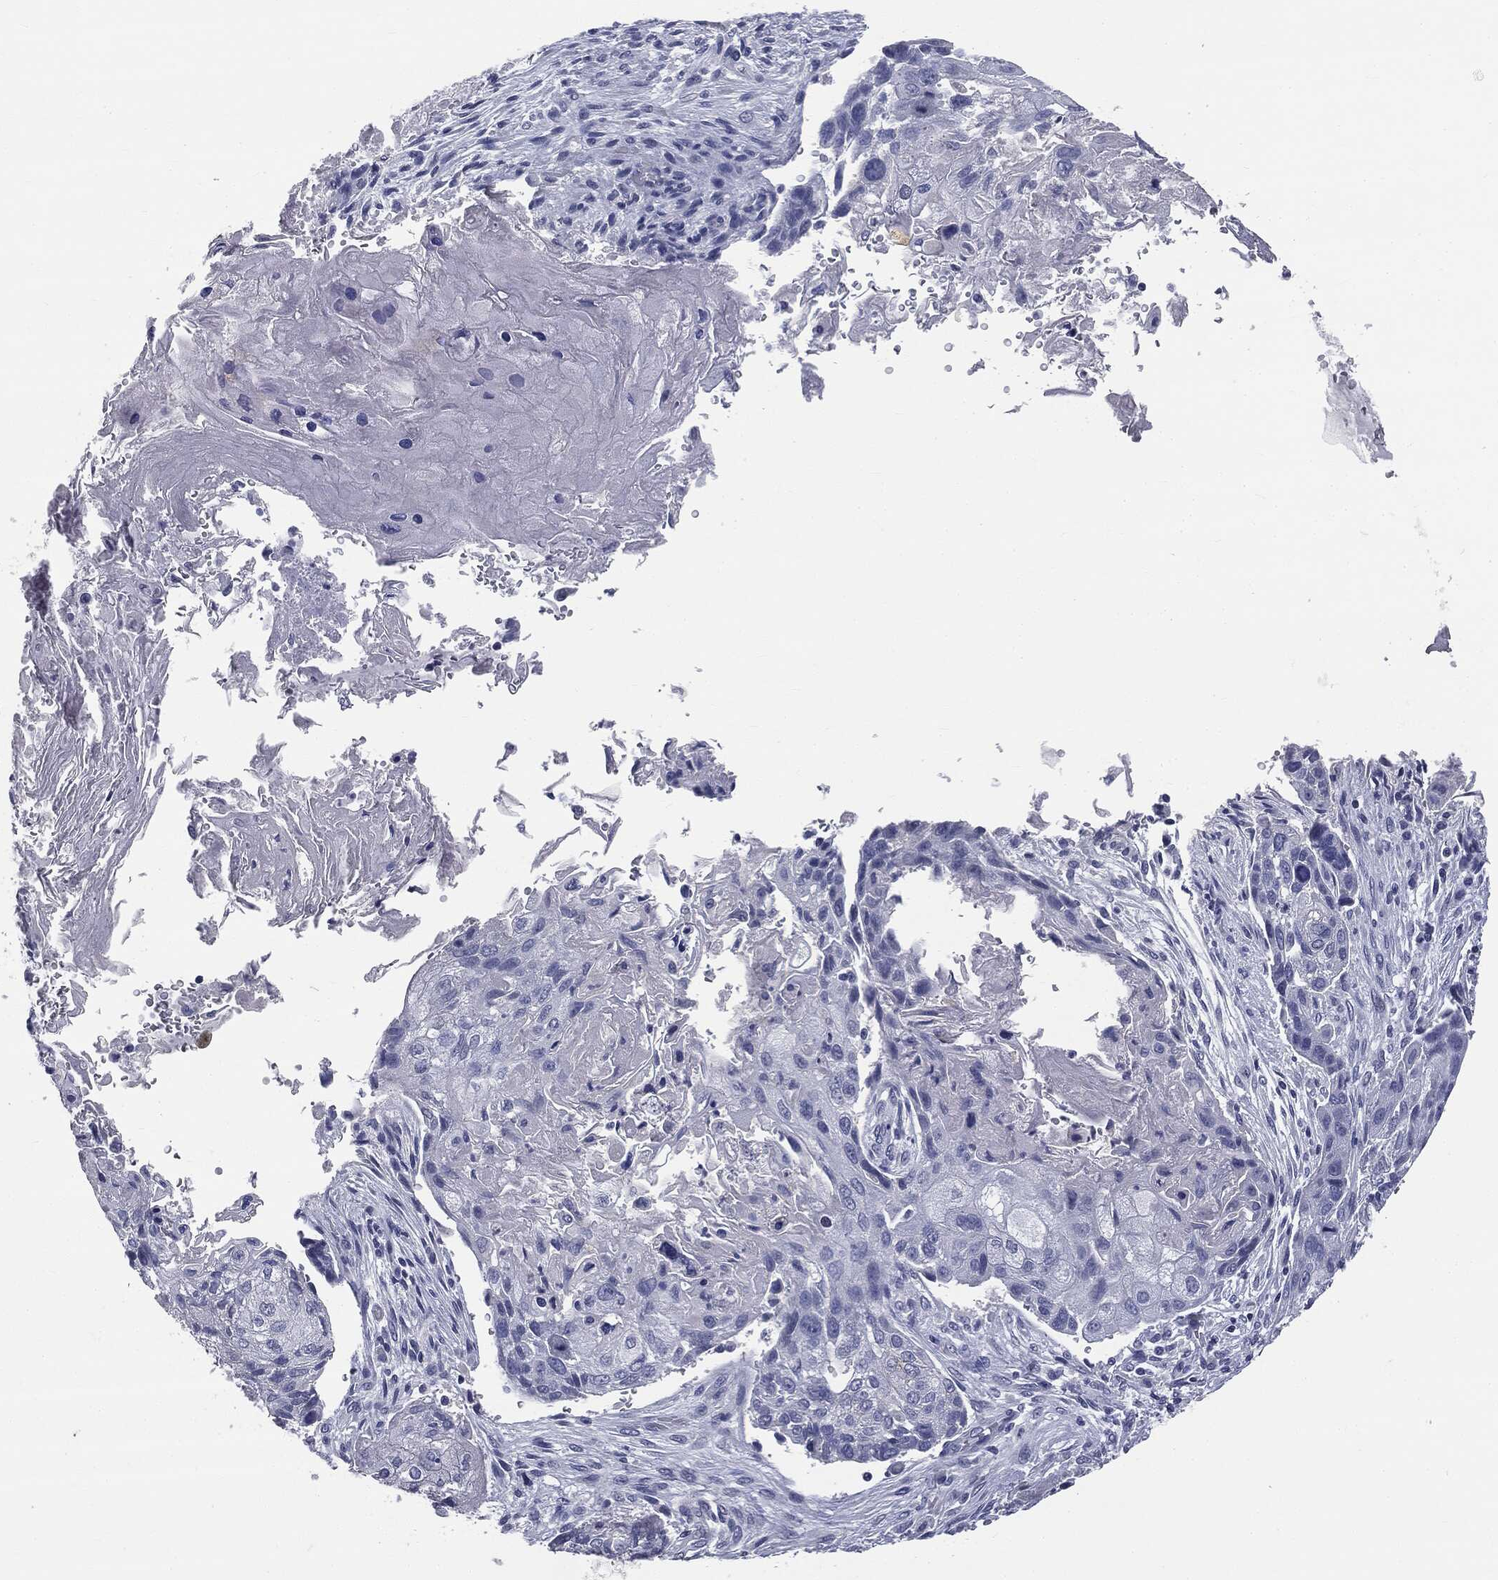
{"staining": {"intensity": "negative", "quantity": "none", "location": "none"}, "tissue": "lung cancer", "cell_type": "Tumor cells", "image_type": "cancer", "snomed": [{"axis": "morphology", "description": "Normal tissue, NOS"}, {"axis": "morphology", "description": "Squamous cell carcinoma, NOS"}, {"axis": "topography", "description": "Bronchus"}, {"axis": "topography", "description": "Lung"}], "caption": "High power microscopy photomicrograph of an immunohistochemistry (IHC) photomicrograph of lung cancer (squamous cell carcinoma), revealing no significant expression in tumor cells.", "gene": "AFP", "patient": {"sex": "male", "age": 69}}